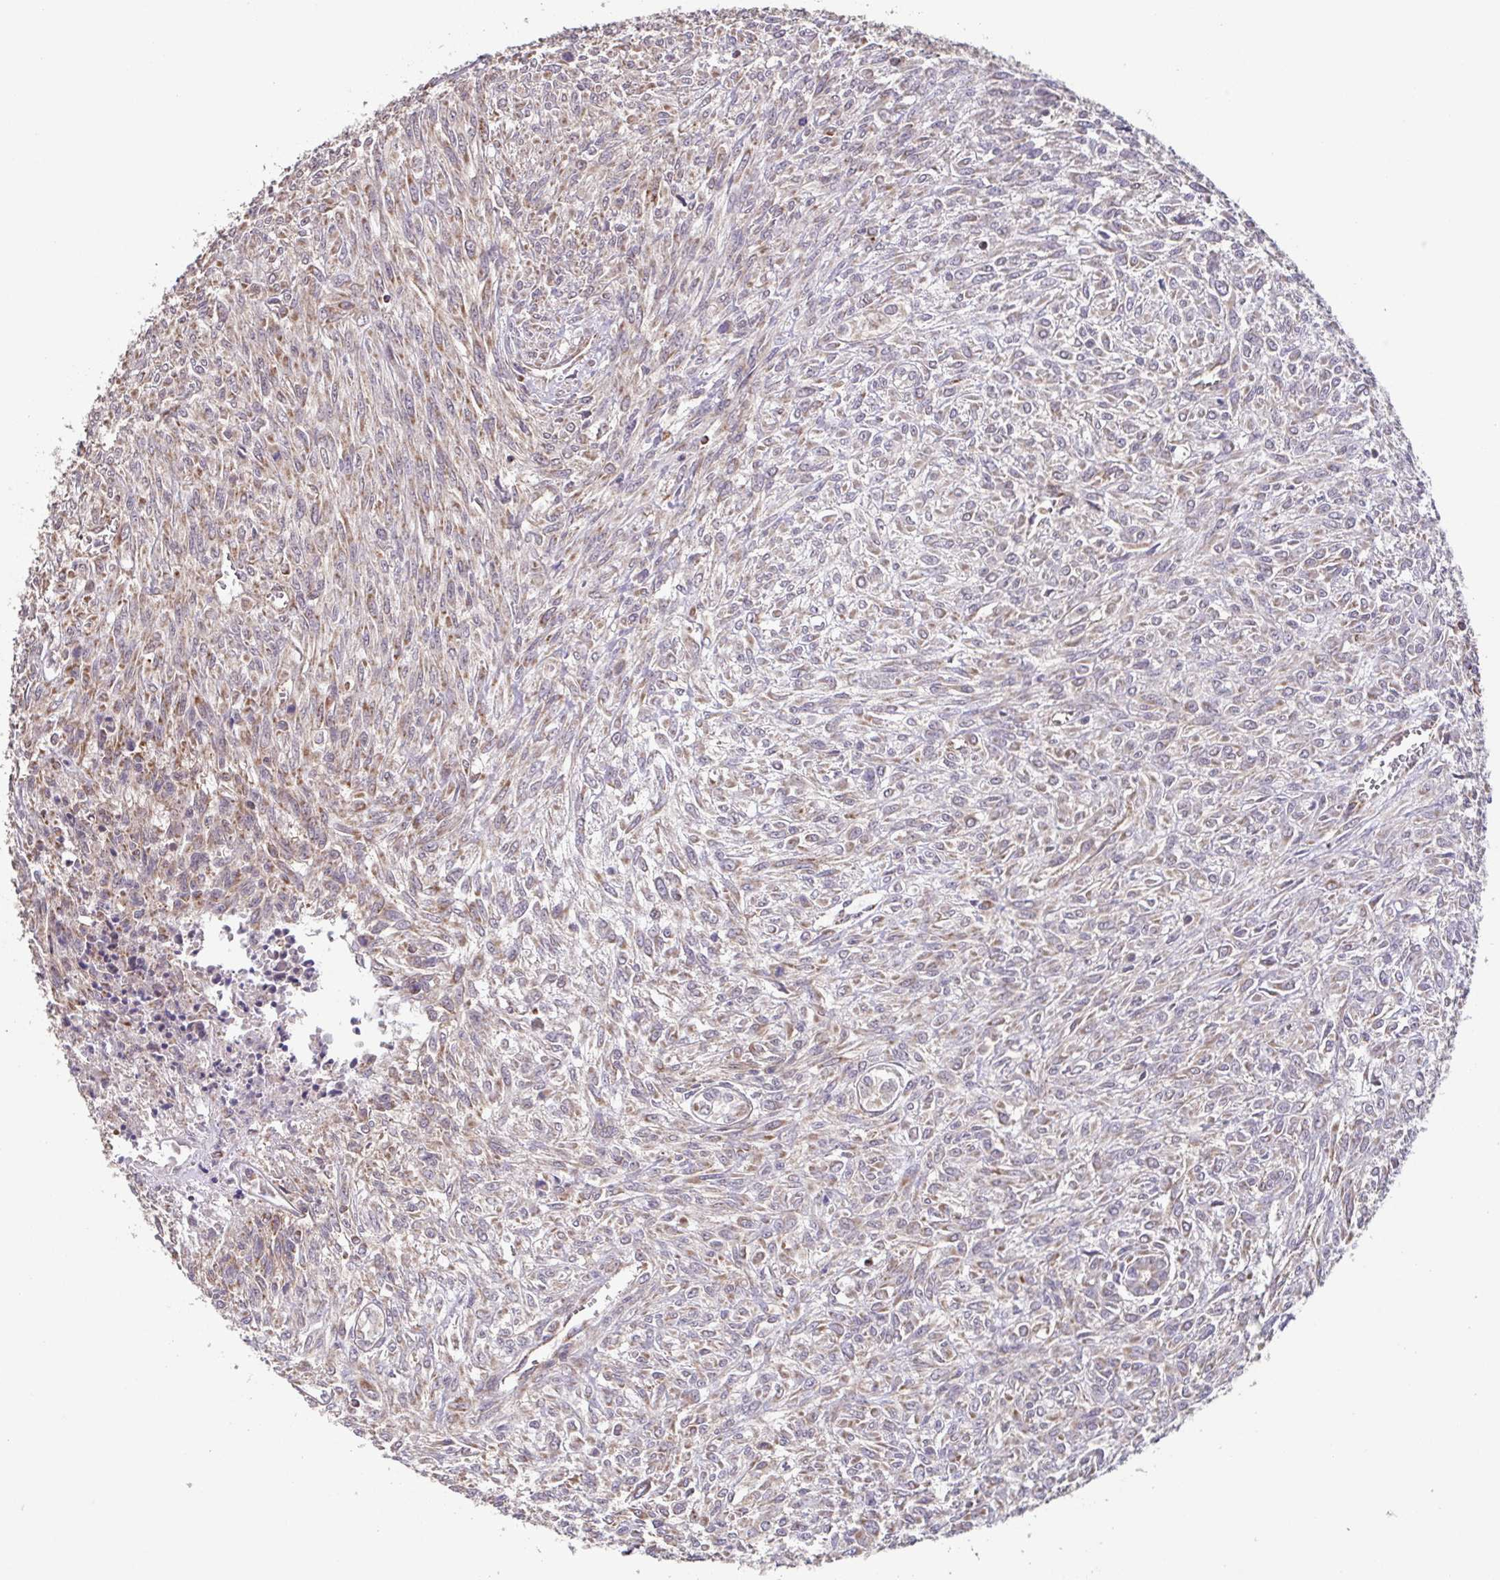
{"staining": {"intensity": "weak", "quantity": "25%-75%", "location": "cytoplasmic/membranous"}, "tissue": "renal cancer", "cell_type": "Tumor cells", "image_type": "cancer", "snomed": [{"axis": "morphology", "description": "Adenocarcinoma, NOS"}, {"axis": "topography", "description": "Kidney"}], "caption": "A histopathology image showing weak cytoplasmic/membranous staining in about 25%-75% of tumor cells in renal adenocarcinoma, as visualized by brown immunohistochemical staining.", "gene": "DIP2B", "patient": {"sex": "male", "age": 58}}